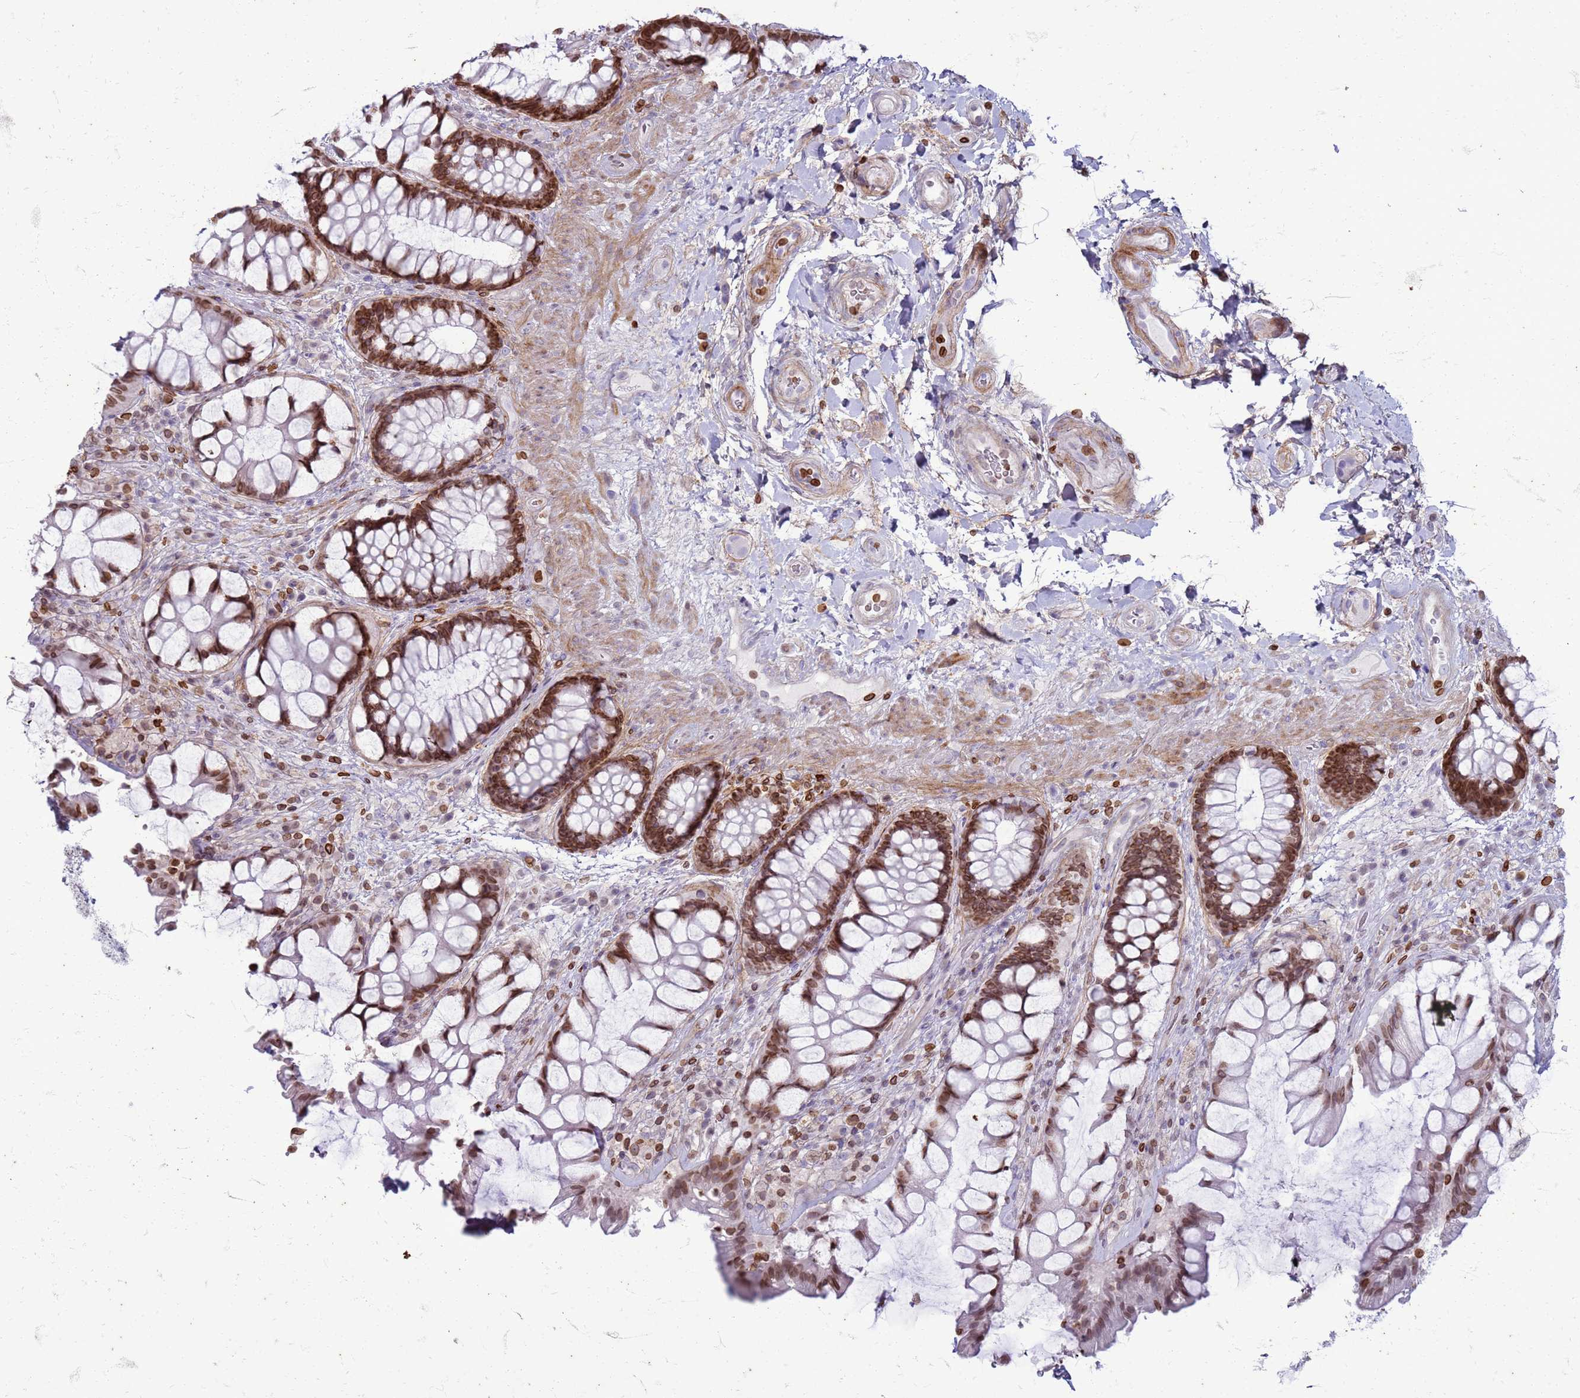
{"staining": {"intensity": "moderate", "quantity": ">75%", "location": "cytoplasmic/membranous,nuclear"}, "tissue": "rectum", "cell_type": "Glandular cells", "image_type": "normal", "snomed": [{"axis": "morphology", "description": "Normal tissue, NOS"}, {"axis": "topography", "description": "Rectum"}], "caption": "Immunohistochemical staining of benign rectum demonstrates moderate cytoplasmic/membranous,nuclear protein expression in about >75% of glandular cells.", "gene": "METTL25B", "patient": {"sex": "female", "age": 58}}